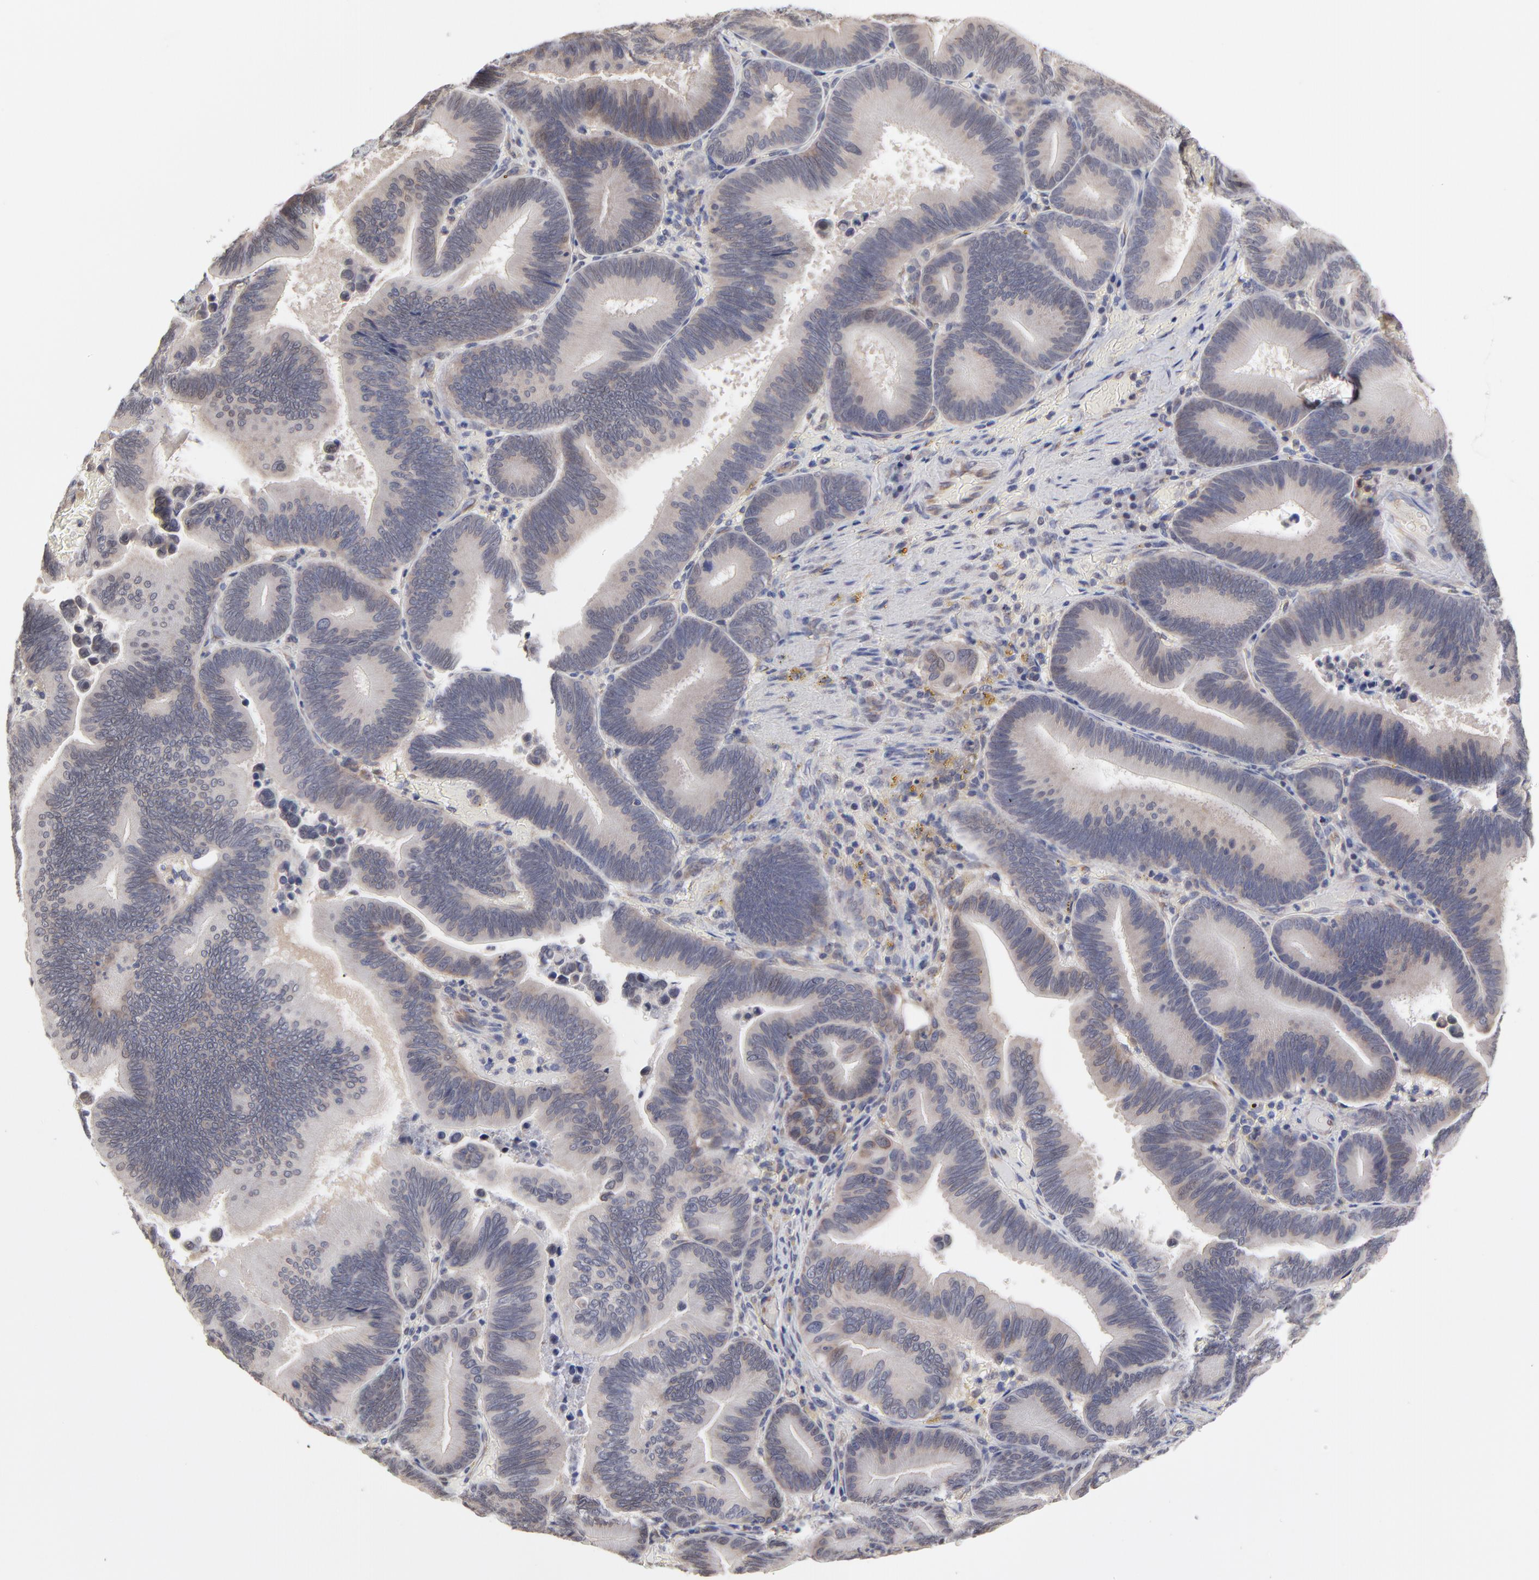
{"staining": {"intensity": "weak", "quantity": ">75%", "location": "cytoplasmic/membranous"}, "tissue": "pancreatic cancer", "cell_type": "Tumor cells", "image_type": "cancer", "snomed": [{"axis": "morphology", "description": "Adenocarcinoma, NOS"}, {"axis": "topography", "description": "Pancreas"}], "caption": "A brown stain shows weak cytoplasmic/membranous expression of a protein in human adenocarcinoma (pancreatic) tumor cells.", "gene": "ZNF157", "patient": {"sex": "male", "age": 82}}